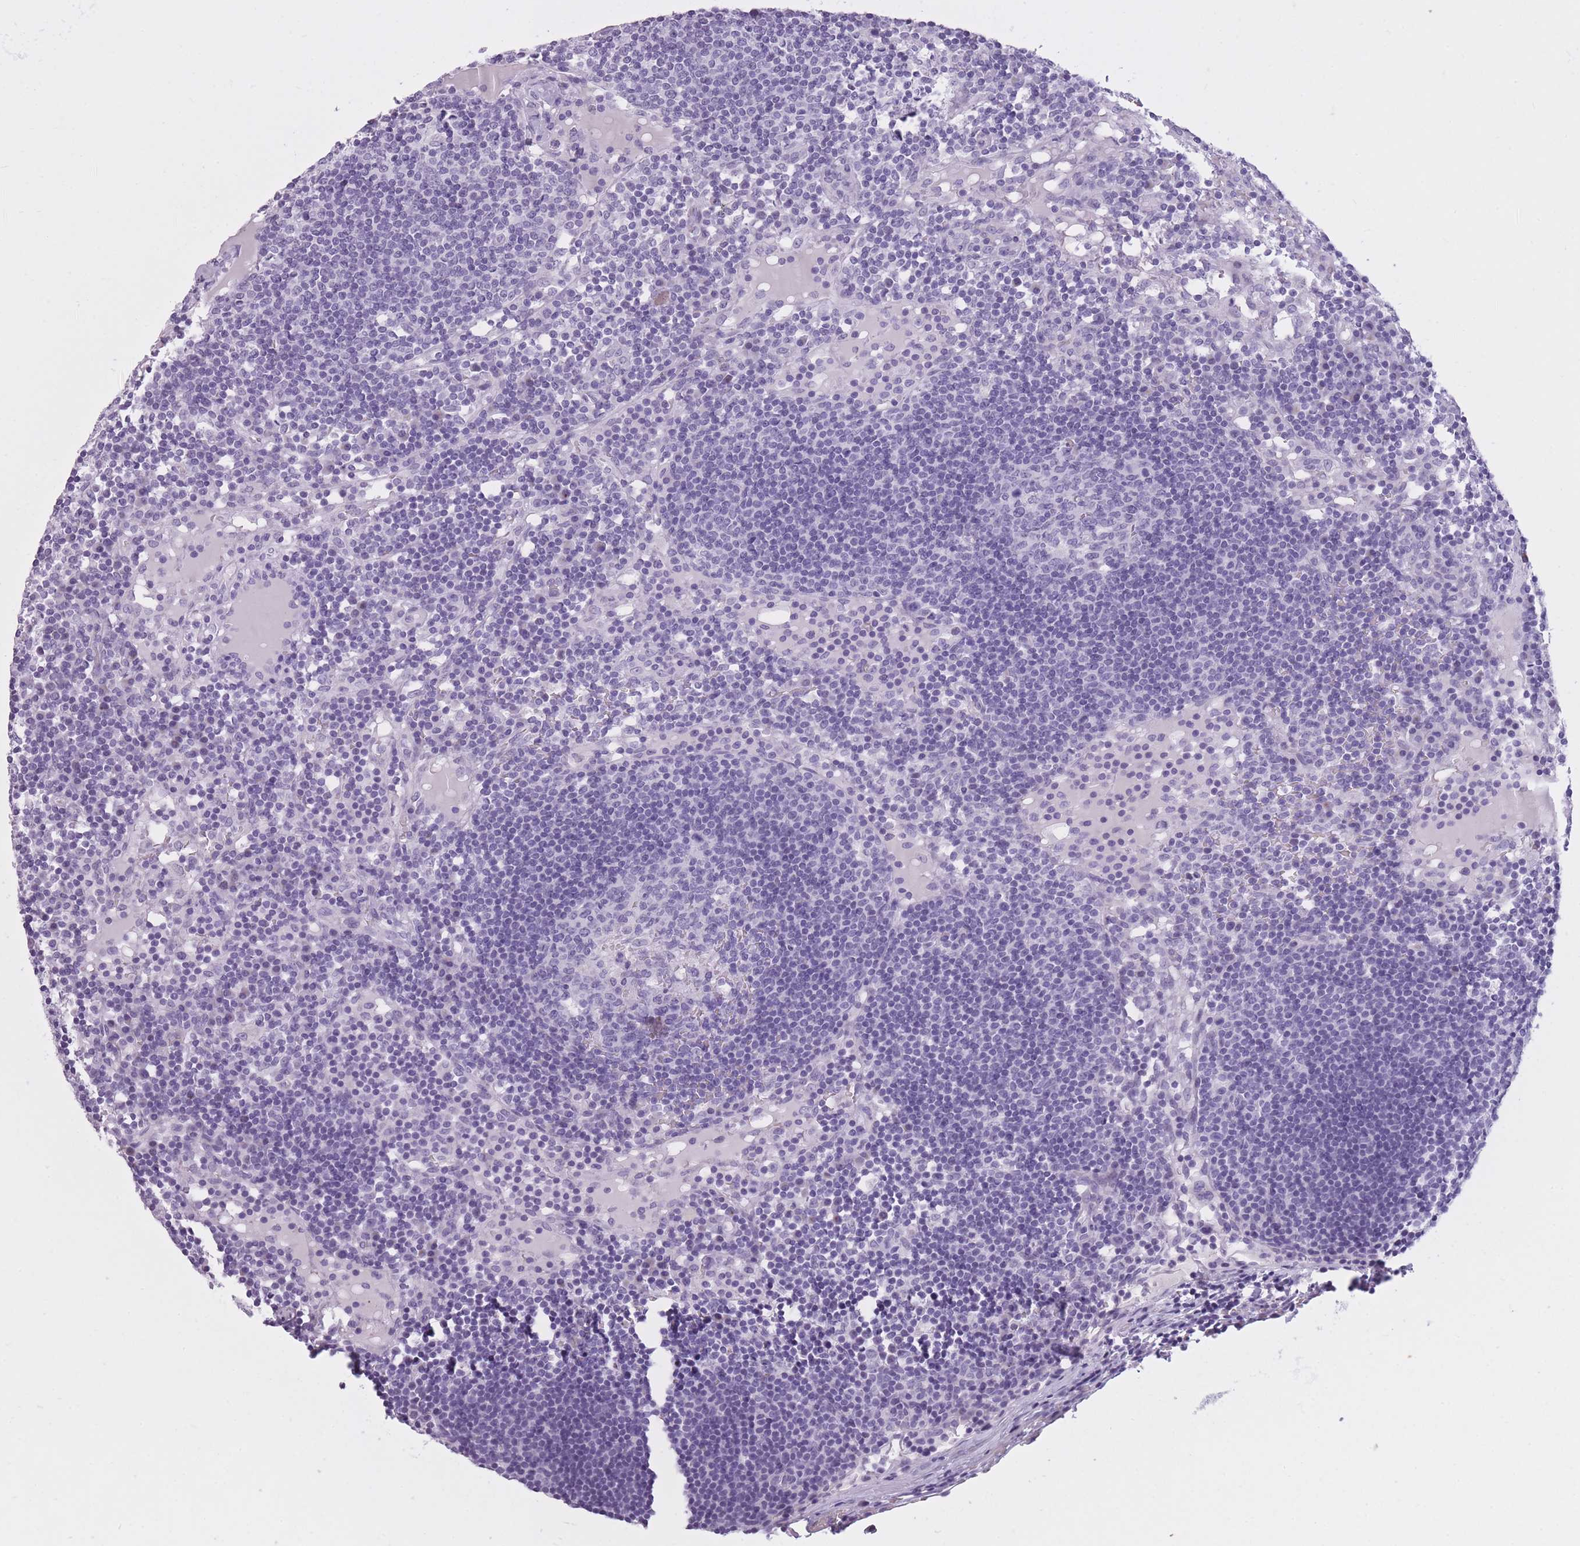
{"staining": {"intensity": "negative", "quantity": "none", "location": "none"}, "tissue": "lymph node", "cell_type": "Germinal center cells", "image_type": "normal", "snomed": [{"axis": "morphology", "description": "Normal tissue, NOS"}, {"axis": "topography", "description": "Lymph node"}], "caption": "This micrograph is of normal lymph node stained with IHC to label a protein in brown with the nuclei are counter-stained blue. There is no staining in germinal center cells. (Stains: DAB IHC with hematoxylin counter stain, Microscopy: brightfield microscopy at high magnification).", "gene": "GOLGA6A", "patient": {"sex": "male", "age": 53}}